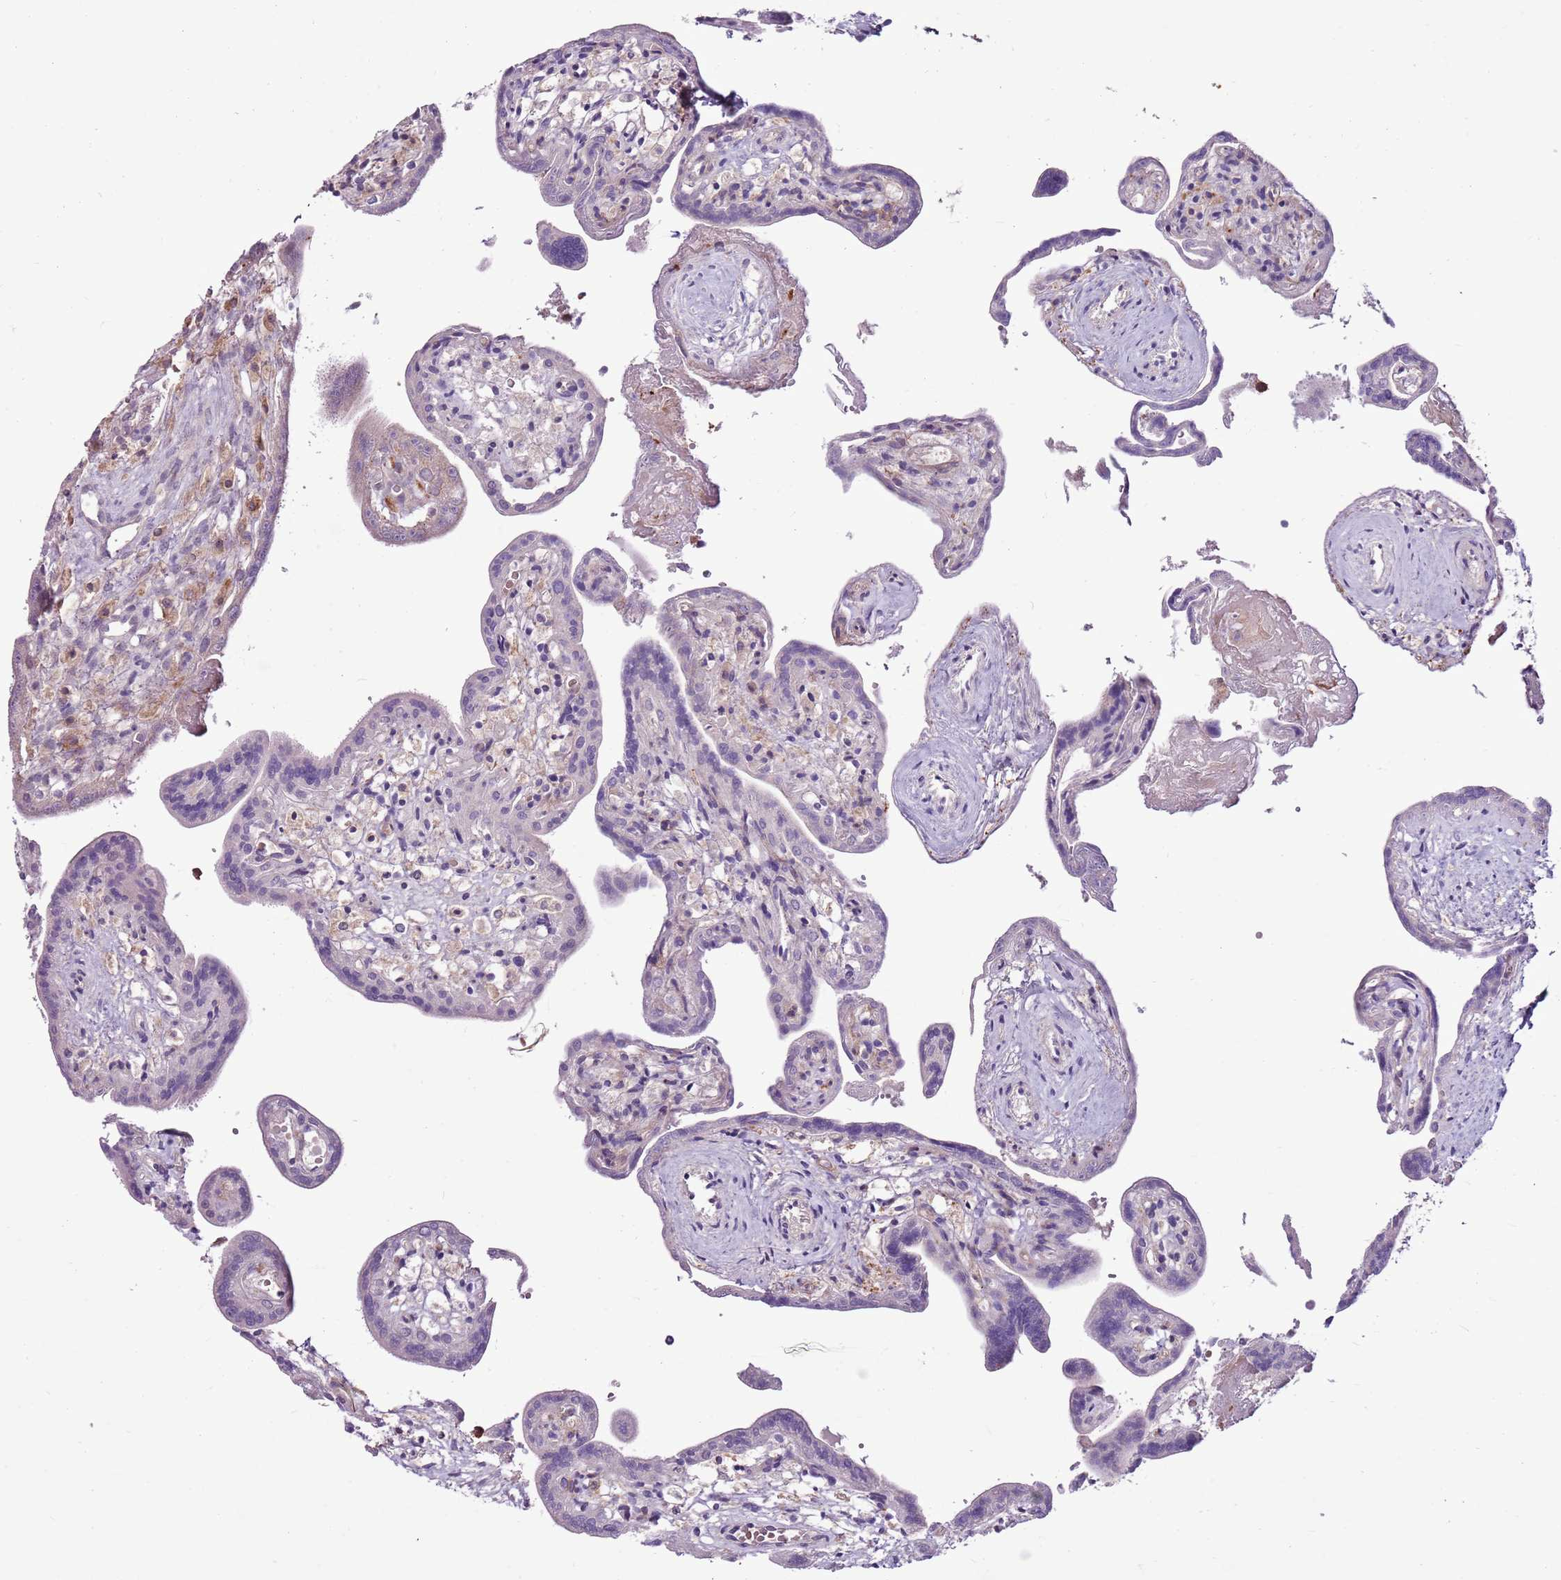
{"staining": {"intensity": "moderate", "quantity": "25%-75%", "location": "cytoplasmic/membranous"}, "tissue": "placenta", "cell_type": "Trophoblastic cells", "image_type": "normal", "snomed": [{"axis": "morphology", "description": "Normal tissue, NOS"}, {"axis": "topography", "description": "Placenta"}], "caption": "Protein expression analysis of unremarkable human placenta reveals moderate cytoplasmic/membranous positivity in about 25%-75% of trophoblastic cells.", "gene": "ZSWIM1", "patient": {"sex": "female", "age": 37}}